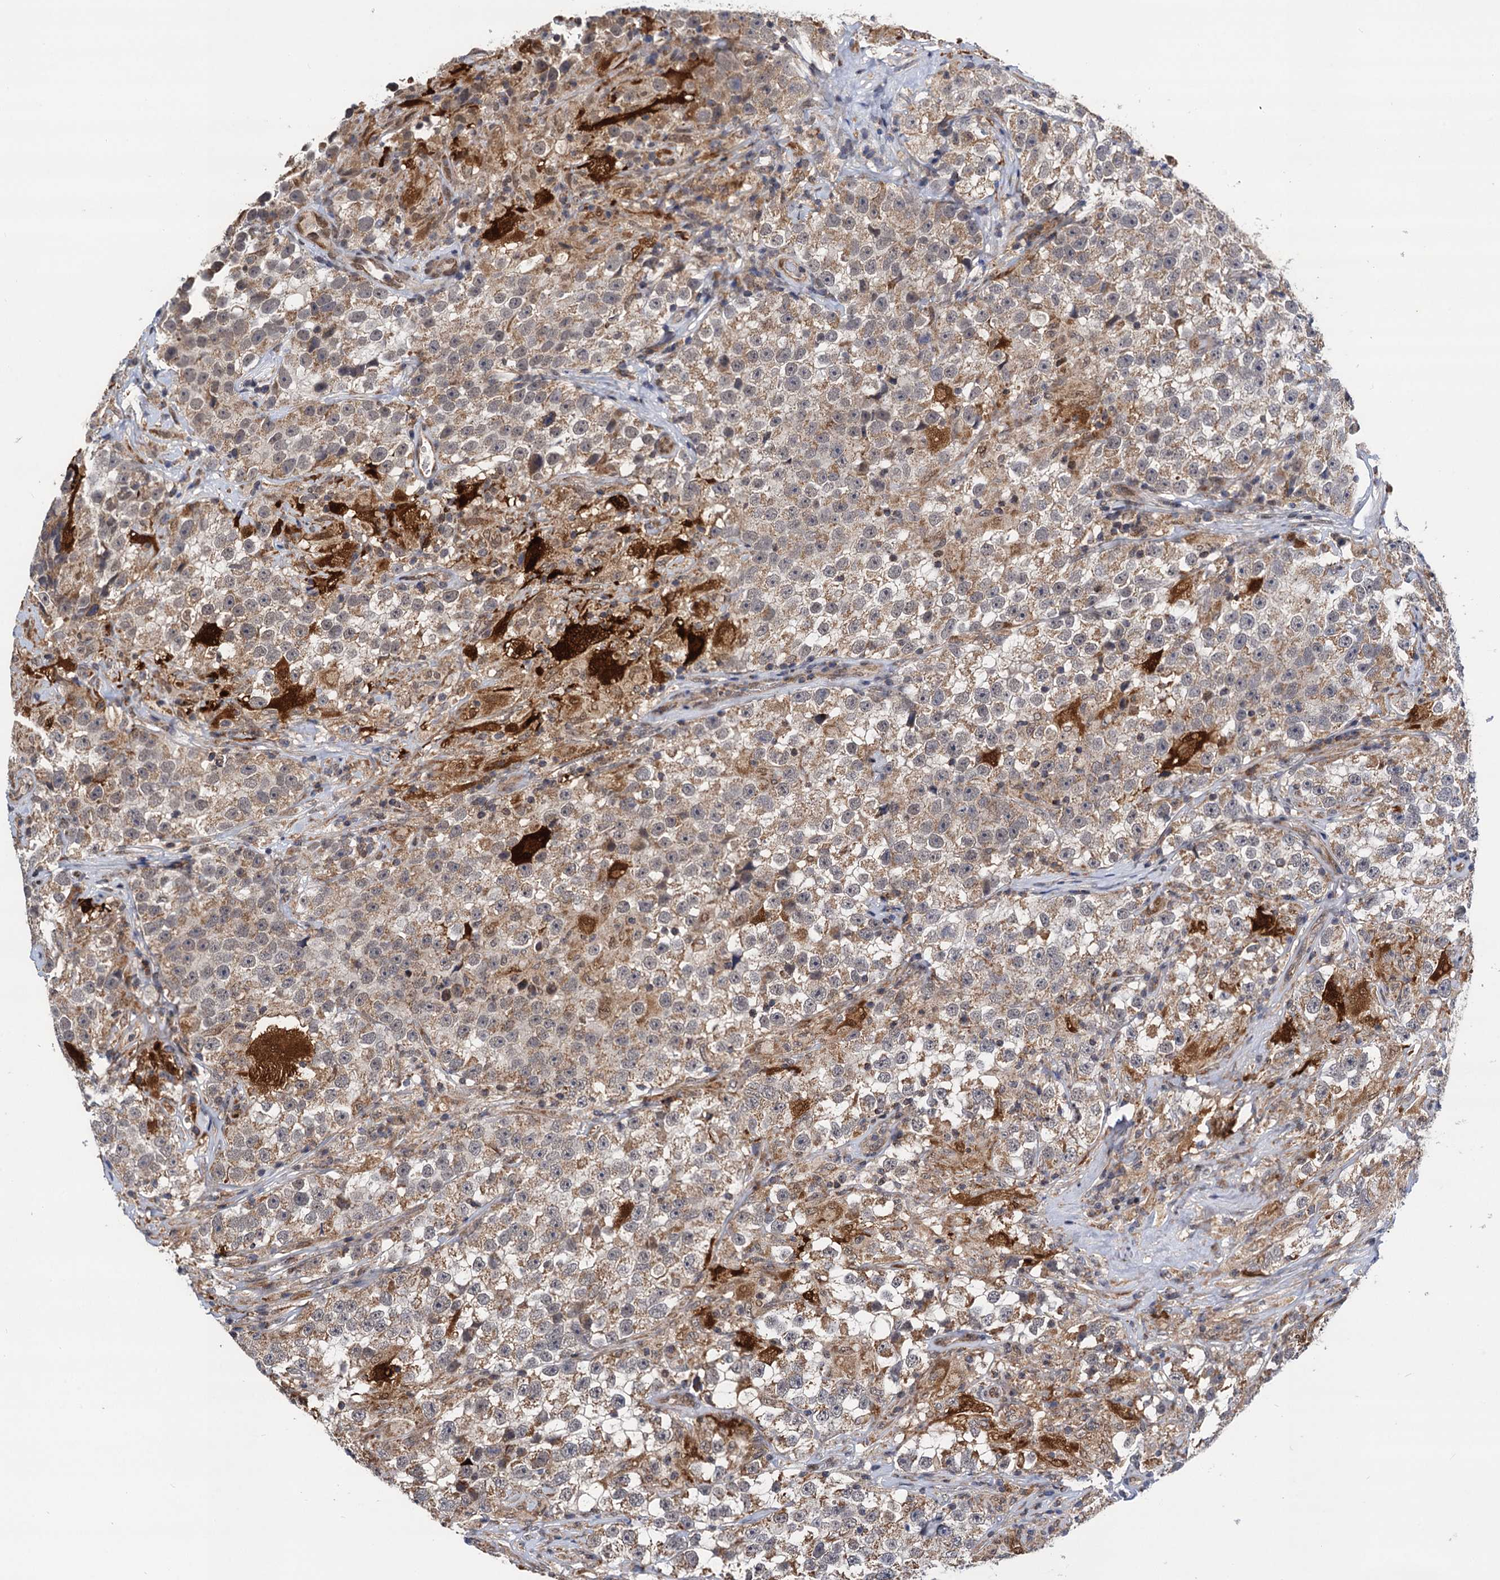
{"staining": {"intensity": "moderate", "quantity": ">75%", "location": "cytoplasmic/membranous"}, "tissue": "testis cancer", "cell_type": "Tumor cells", "image_type": "cancer", "snomed": [{"axis": "morphology", "description": "Seminoma, NOS"}, {"axis": "topography", "description": "Testis"}], "caption": "About >75% of tumor cells in seminoma (testis) reveal moderate cytoplasmic/membranous protein expression as visualized by brown immunohistochemical staining.", "gene": "CMPK2", "patient": {"sex": "male", "age": 46}}